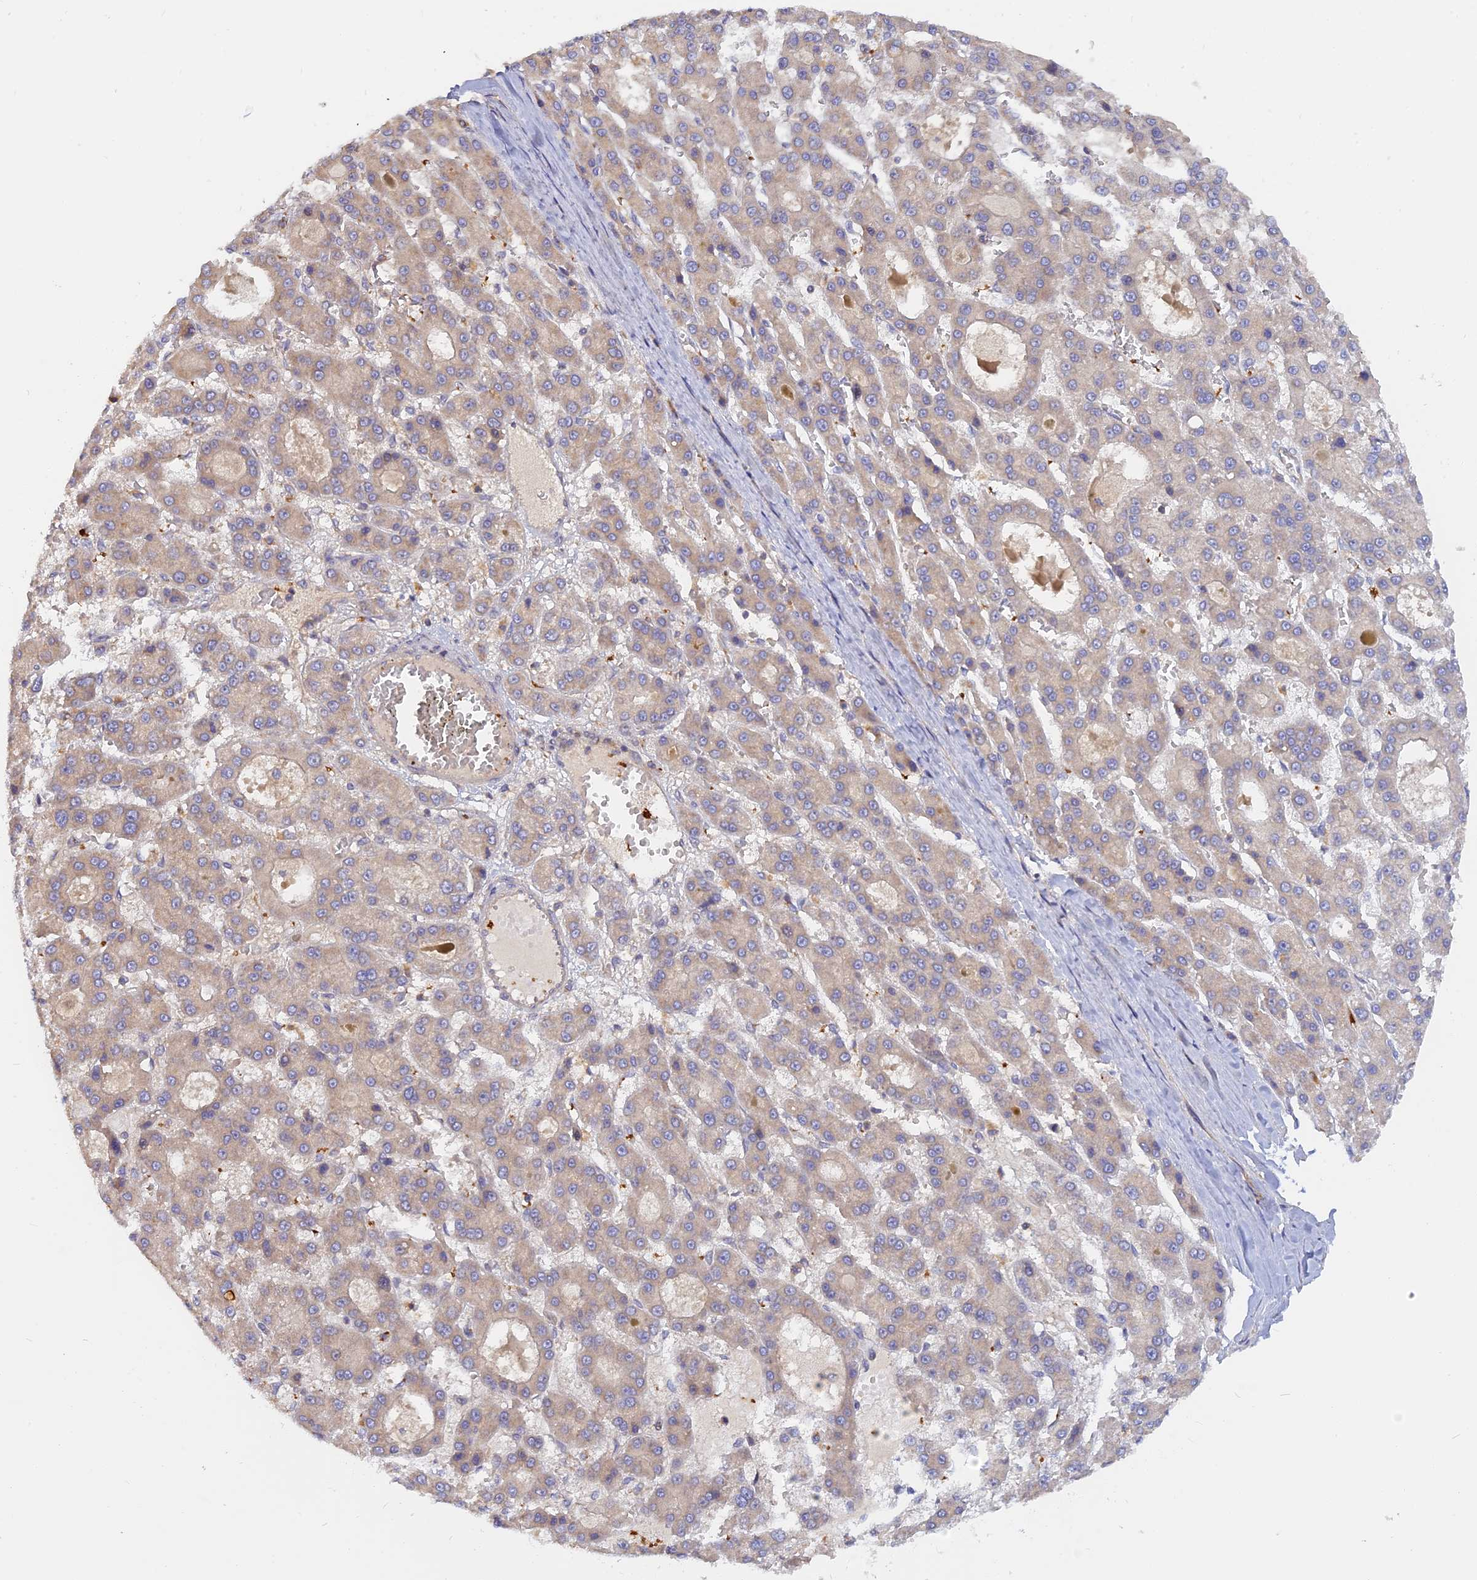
{"staining": {"intensity": "weak", "quantity": "<25%", "location": "cytoplasmic/membranous"}, "tissue": "liver cancer", "cell_type": "Tumor cells", "image_type": "cancer", "snomed": [{"axis": "morphology", "description": "Carcinoma, Hepatocellular, NOS"}, {"axis": "topography", "description": "Liver"}], "caption": "The IHC image has no significant positivity in tumor cells of liver hepatocellular carcinoma tissue.", "gene": "IL21R", "patient": {"sex": "male", "age": 70}}